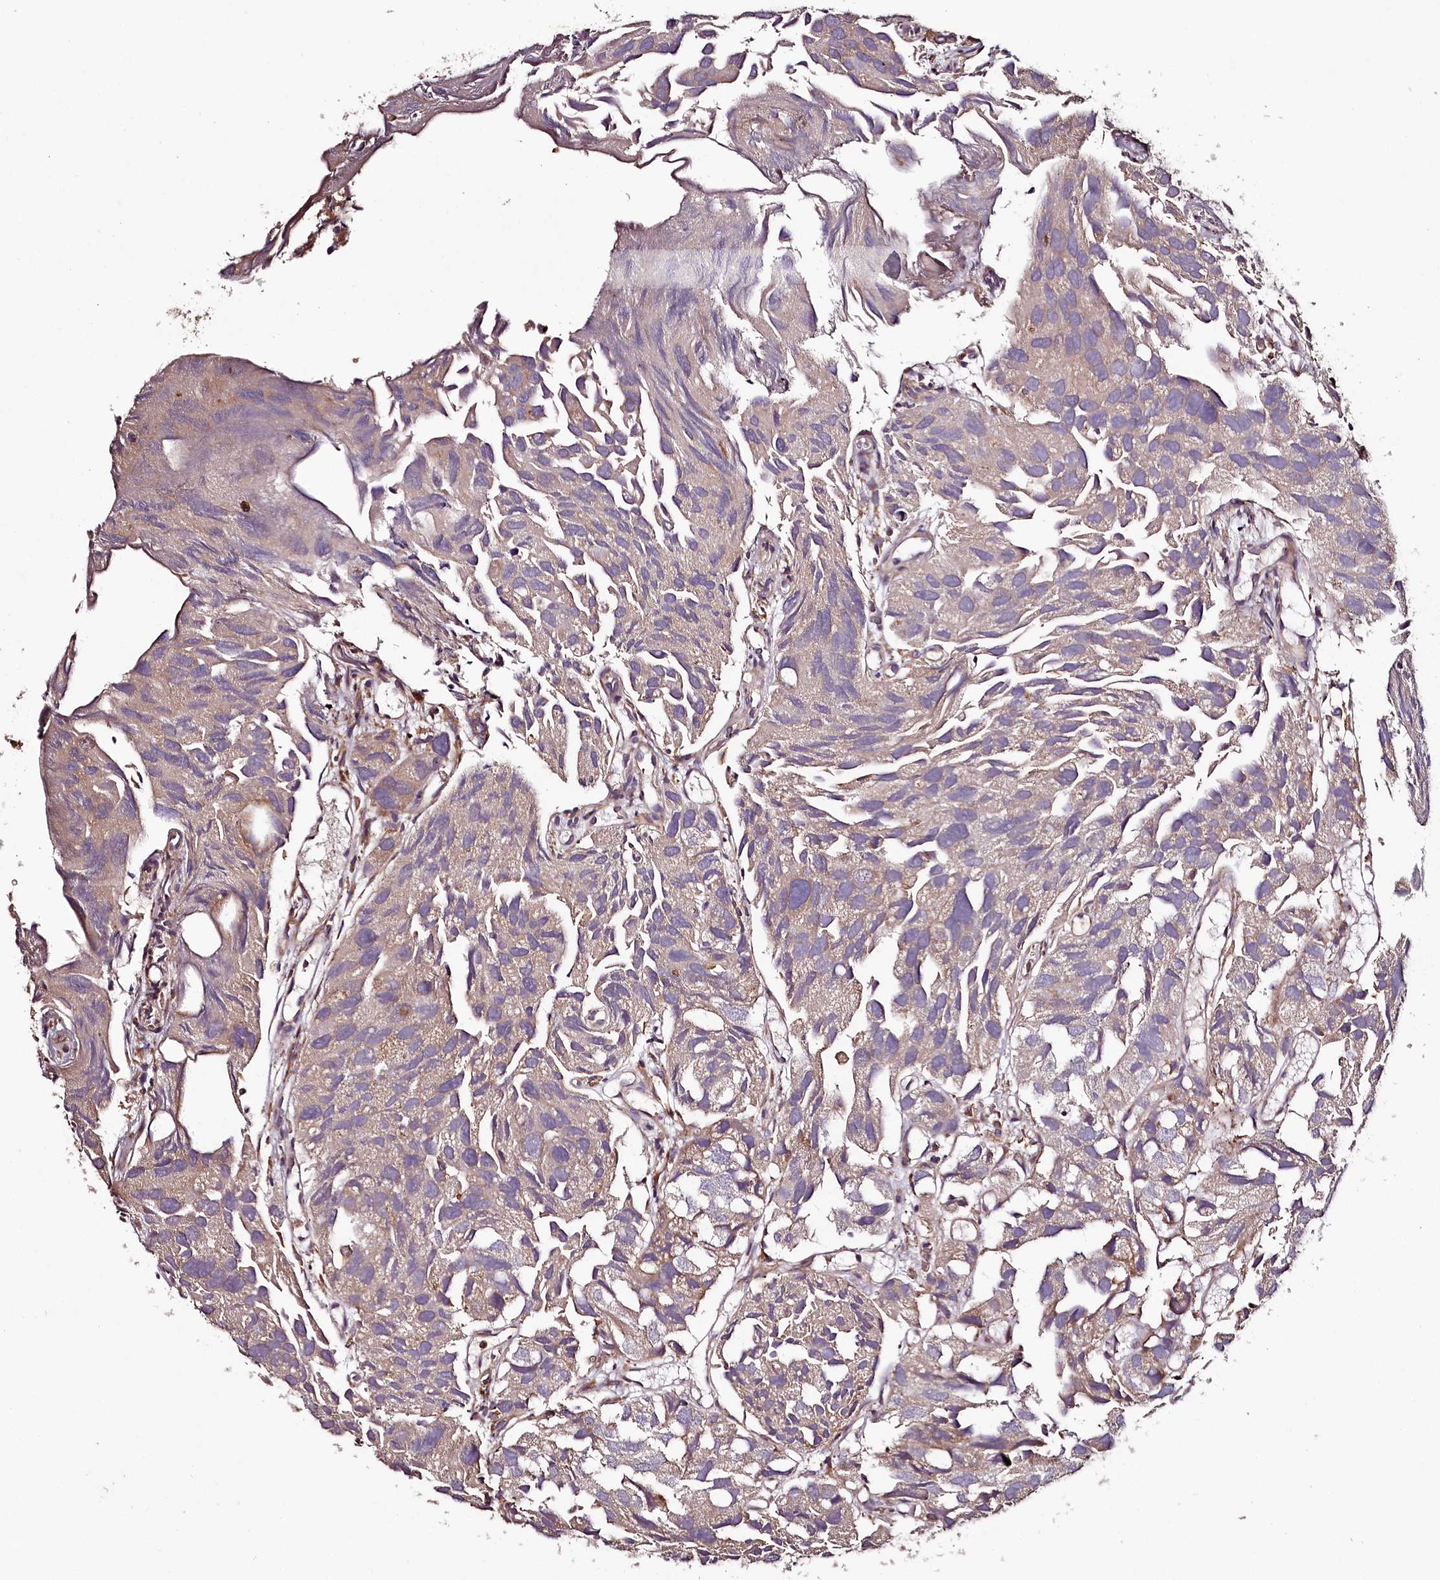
{"staining": {"intensity": "weak", "quantity": "<25%", "location": "cytoplasmic/membranous"}, "tissue": "urothelial cancer", "cell_type": "Tumor cells", "image_type": "cancer", "snomed": [{"axis": "morphology", "description": "Urothelial carcinoma, High grade"}, {"axis": "topography", "description": "Urinary bladder"}], "caption": "DAB immunohistochemical staining of human urothelial cancer exhibits no significant positivity in tumor cells.", "gene": "KIF14", "patient": {"sex": "female", "age": 75}}